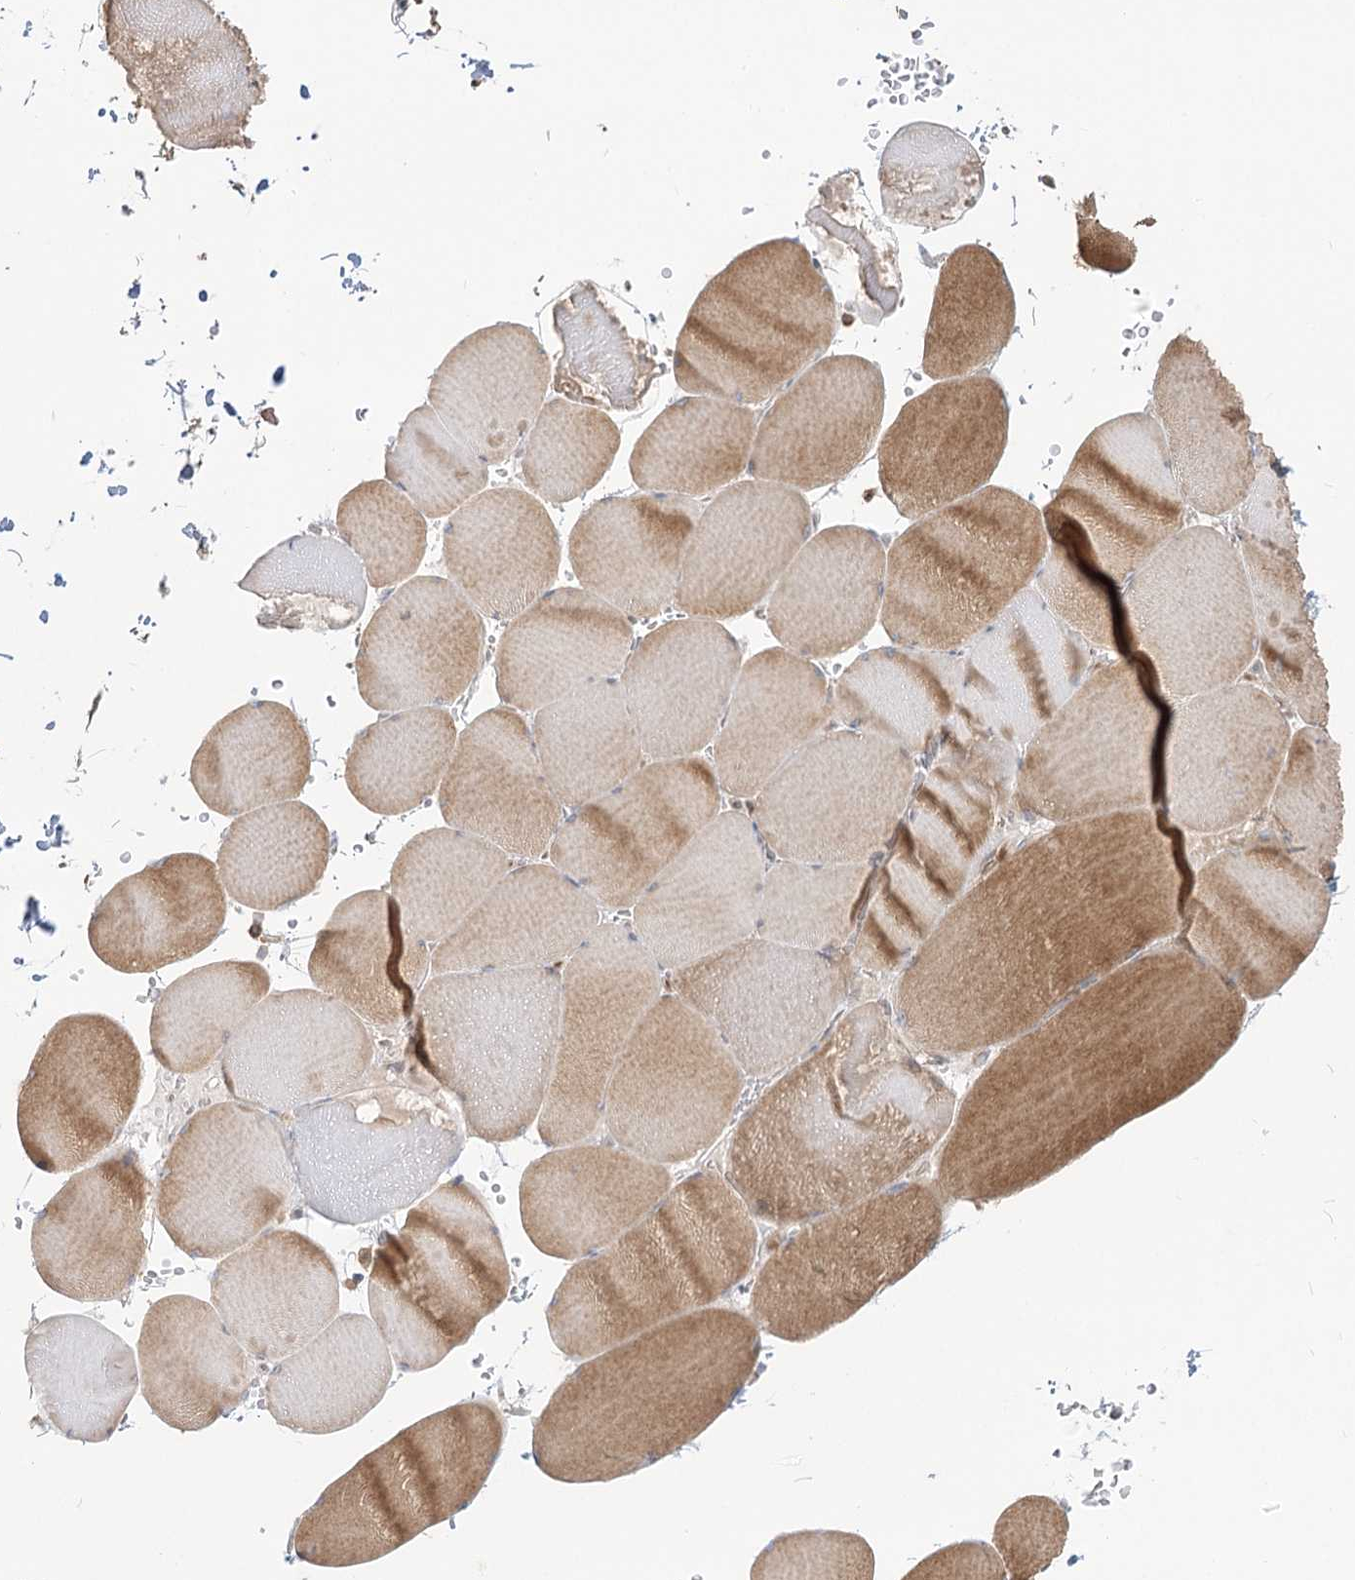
{"staining": {"intensity": "moderate", "quantity": "25%-75%", "location": "cytoplasmic/membranous"}, "tissue": "skeletal muscle", "cell_type": "Myocytes", "image_type": "normal", "snomed": [{"axis": "morphology", "description": "Normal tissue, NOS"}, {"axis": "topography", "description": "Skeletal muscle"}, {"axis": "topography", "description": "Head-Neck"}], "caption": "Myocytes demonstrate medium levels of moderate cytoplasmic/membranous expression in about 25%-75% of cells in normal human skeletal muscle.", "gene": "MTMR3", "patient": {"sex": "male", "age": 66}}